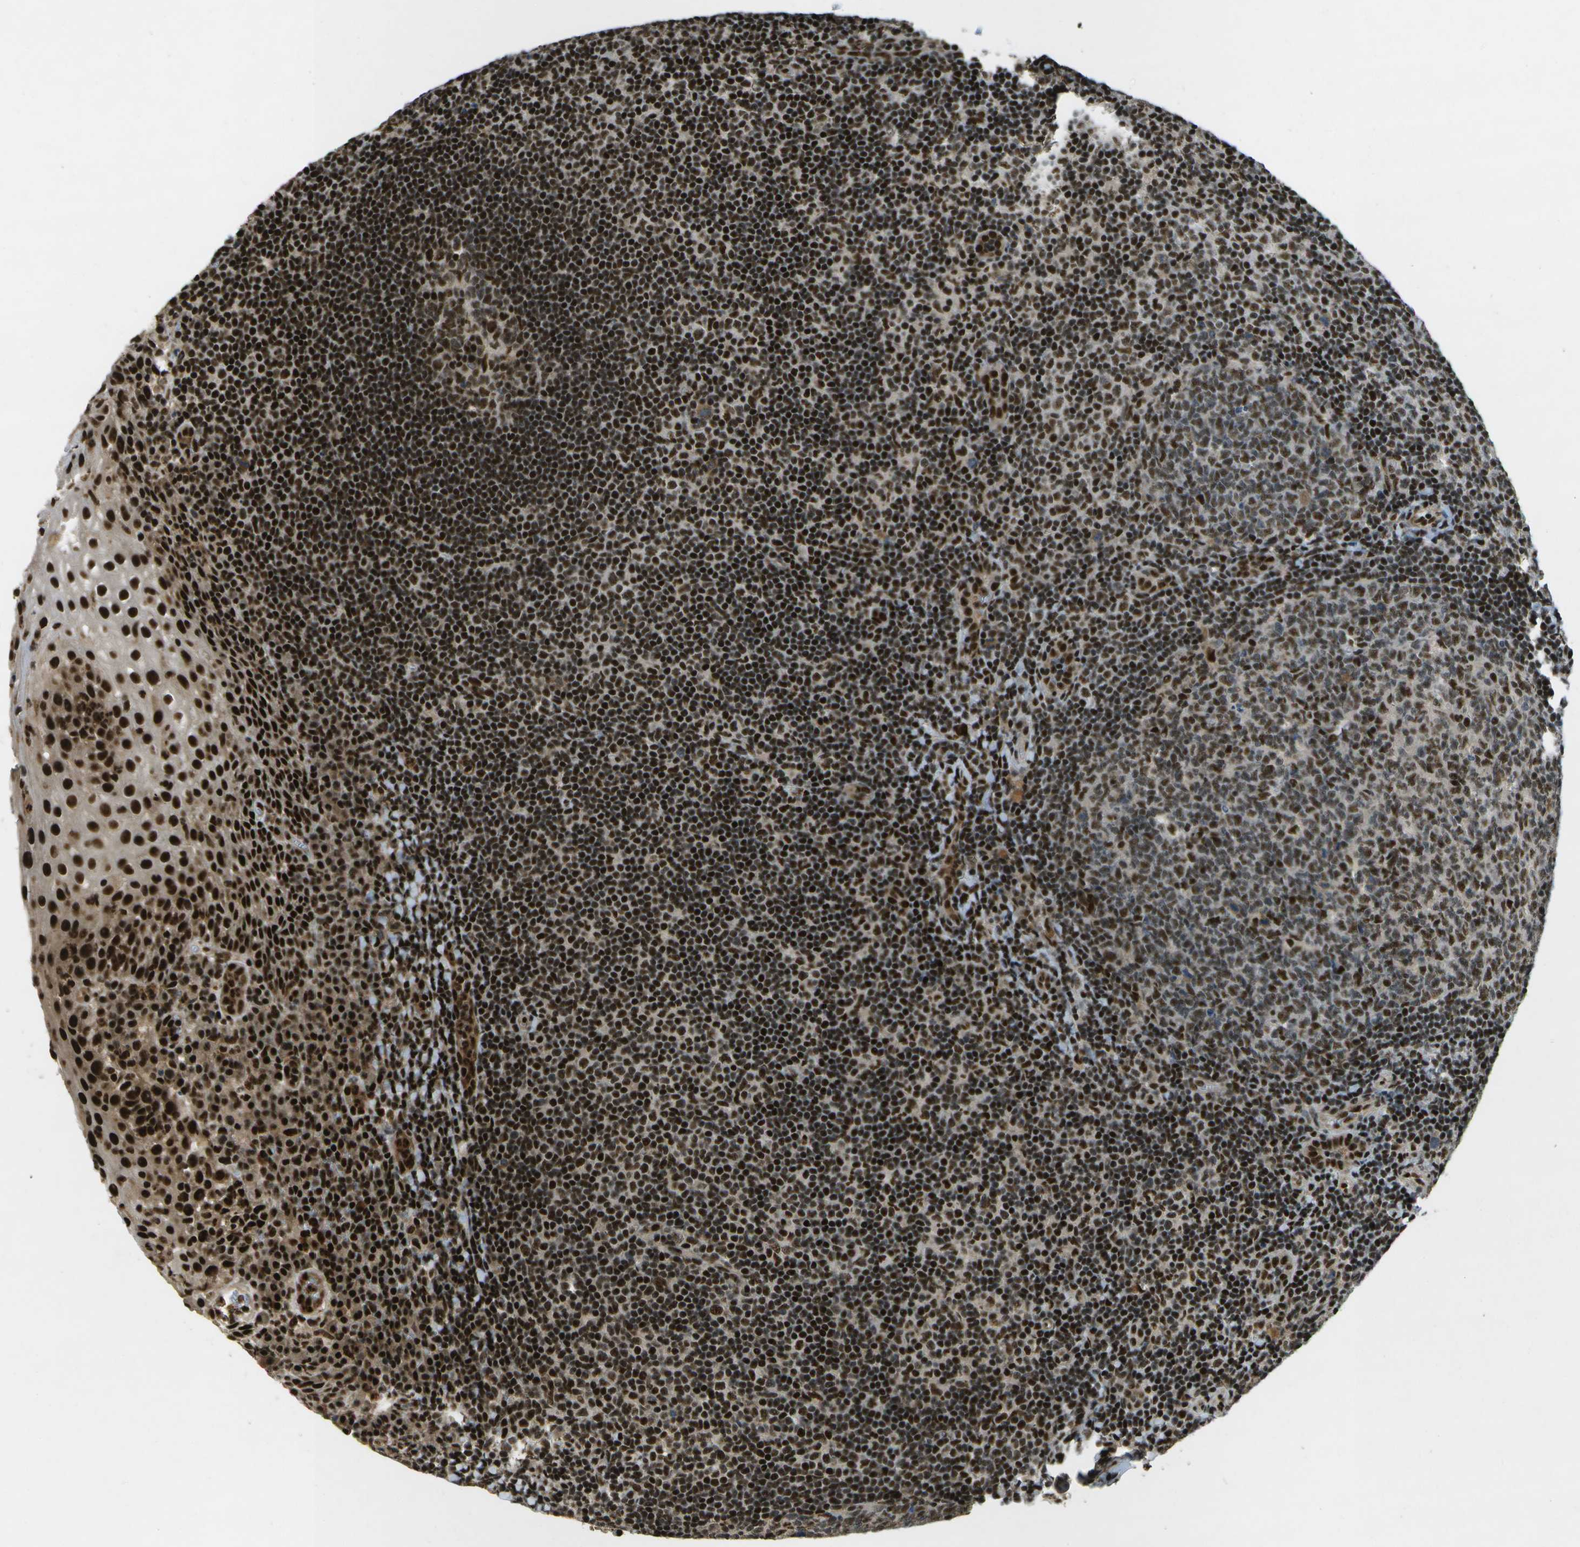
{"staining": {"intensity": "strong", "quantity": "25%-75%", "location": "nuclear"}, "tissue": "tonsil", "cell_type": "Germinal center cells", "image_type": "normal", "snomed": [{"axis": "morphology", "description": "Normal tissue, NOS"}, {"axis": "topography", "description": "Tonsil"}], "caption": "This micrograph reveals normal tonsil stained with immunohistochemistry to label a protein in brown. The nuclear of germinal center cells show strong positivity for the protein. Nuclei are counter-stained blue.", "gene": "GANC", "patient": {"sex": "male", "age": 37}}